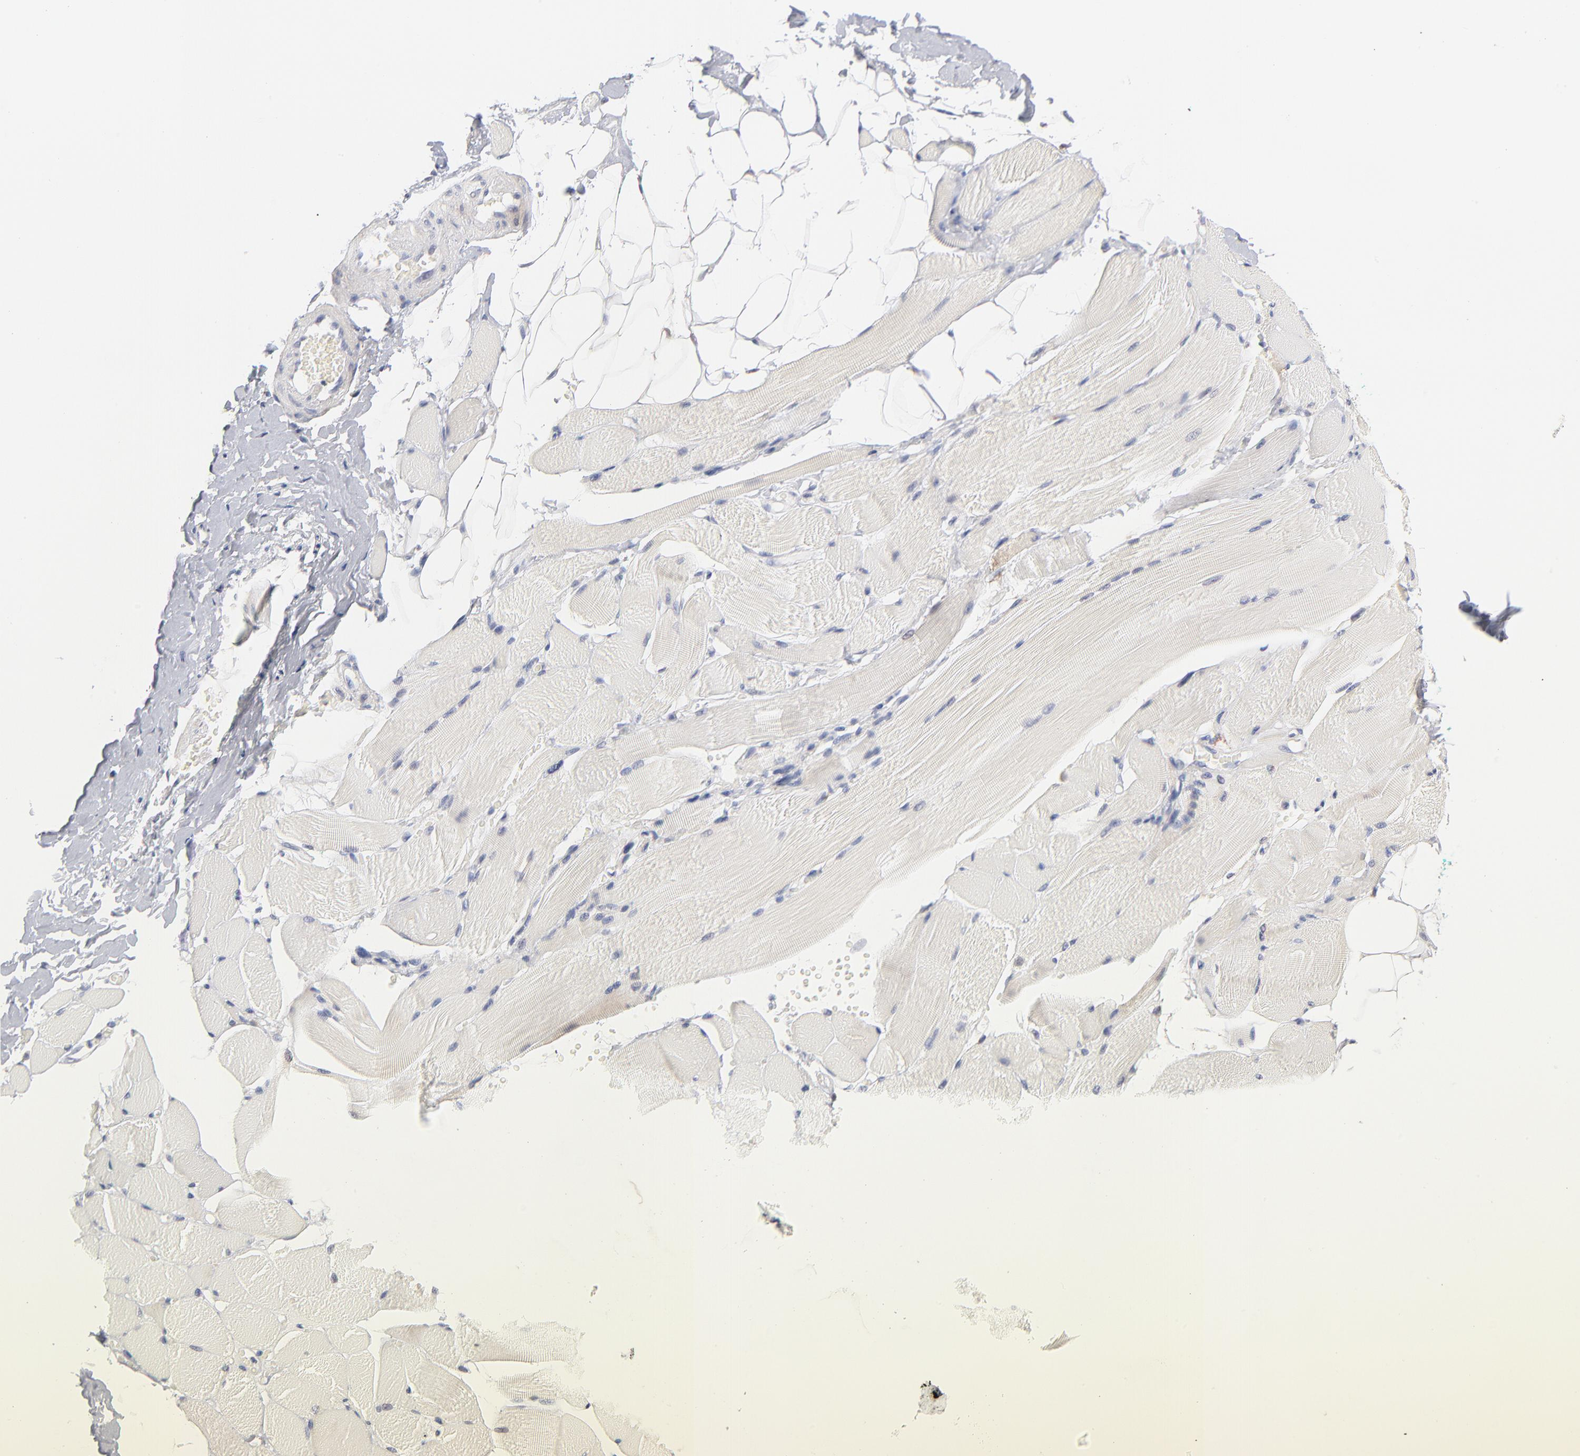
{"staining": {"intensity": "negative", "quantity": "none", "location": "none"}, "tissue": "skeletal muscle", "cell_type": "Myocytes", "image_type": "normal", "snomed": [{"axis": "morphology", "description": "Normal tissue, NOS"}, {"axis": "topography", "description": "Skeletal muscle"}, {"axis": "topography", "description": "Peripheral nerve tissue"}], "caption": "Immunohistochemistry (IHC) image of unremarkable human skeletal muscle stained for a protein (brown), which shows no staining in myocytes. (DAB immunohistochemistry visualized using brightfield microscopy, high magnification).", "gene": "MRPL58", "patient": {"sex": "female", "age": 84}}